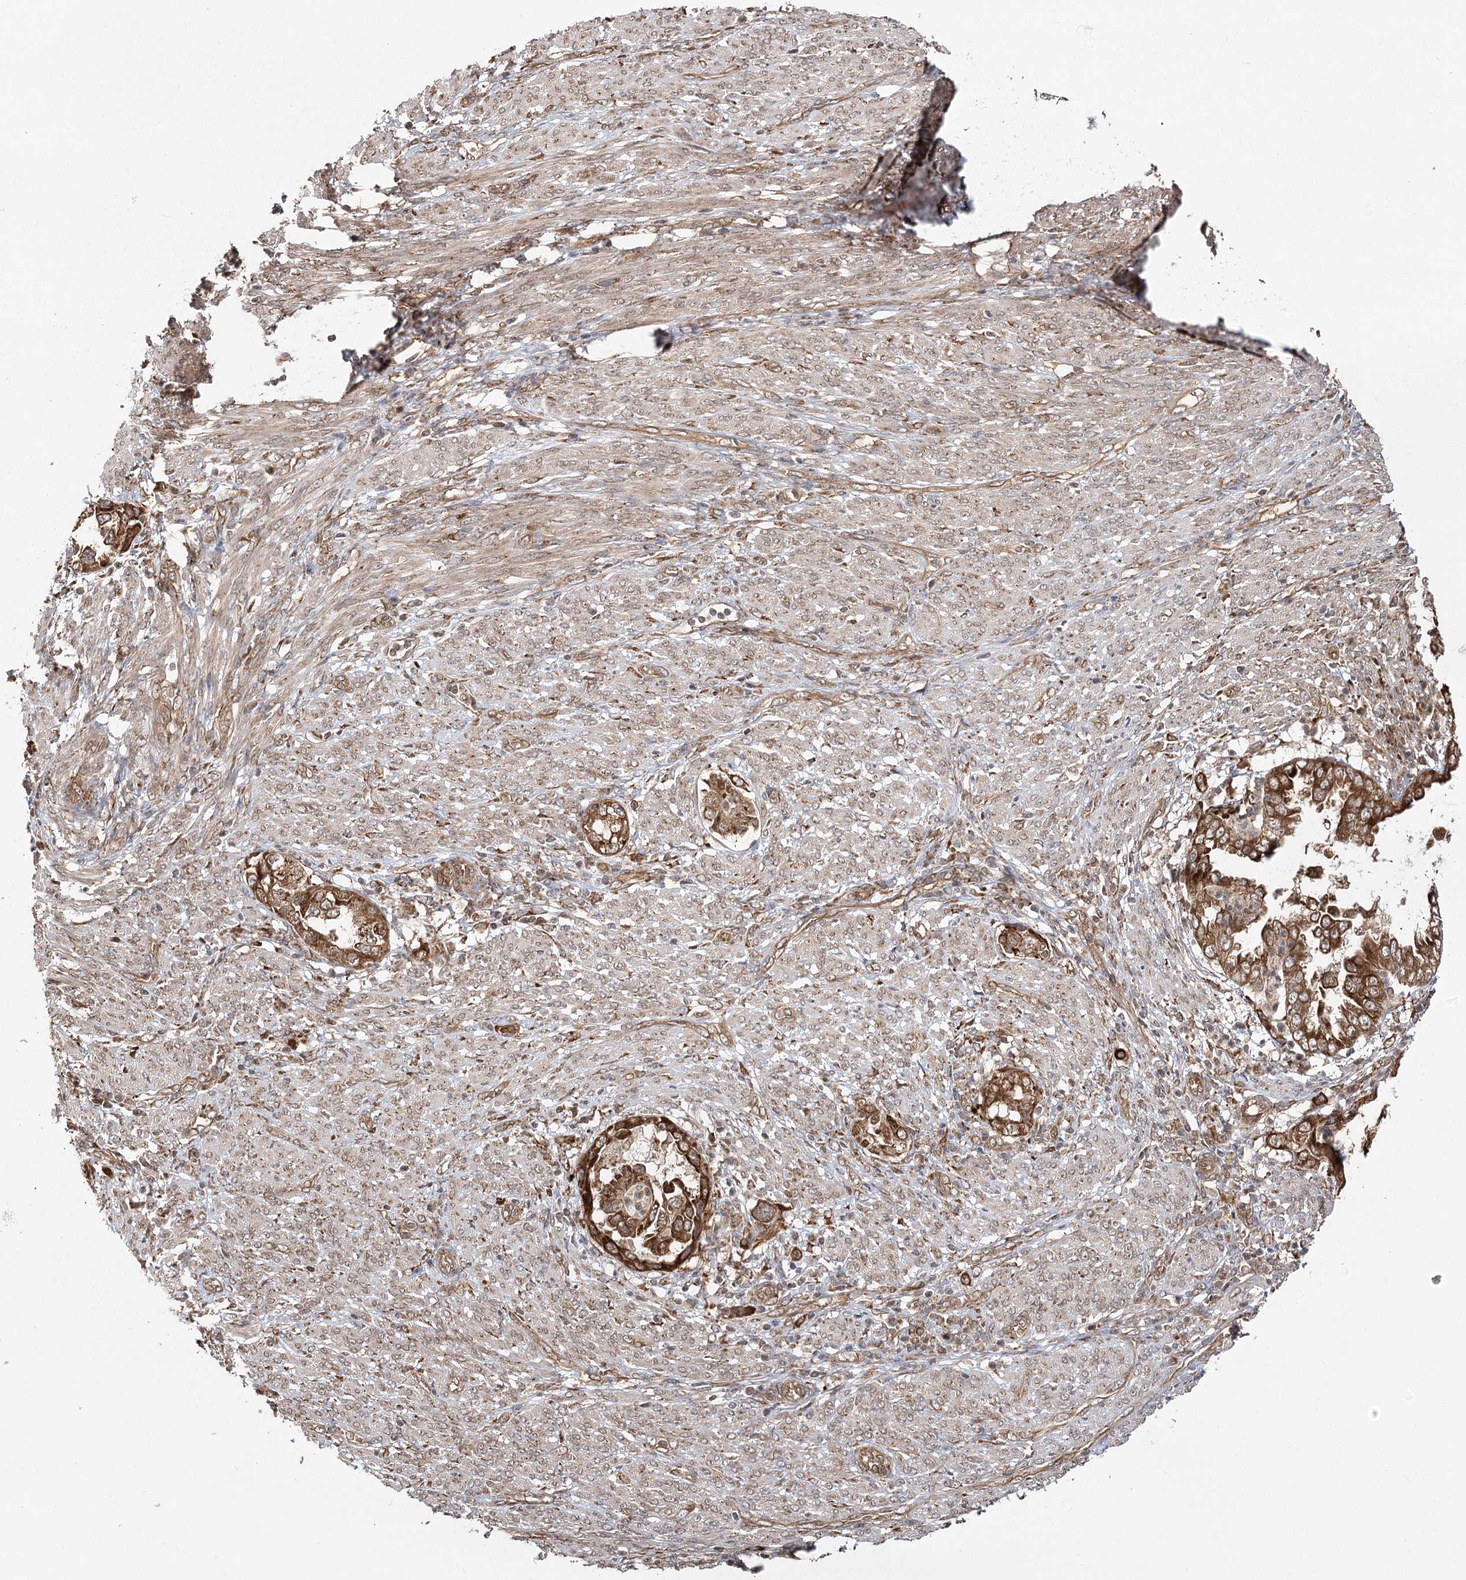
{"staining": {"intensity": "strong", "quantity": ">75%", "location": "cytoplasmic/membranous"}, "tissue": "endometrial cancer", "cell_type": "Tumor cells", "image_type": "cancer", "snomed": [{"axis": "morphology", "description": "Adenocarcinoma, NOS"}, {"axis": "topography", "description": "Endometrium"}], "caption": "Endometrial cancer stained with immunohistochemistry (IHC) reveals strong cytoplasmic/membranous staining in about >75% of tumor cells.", "gene": "DNAJB14", "patient": {"sex": "female", "age": 85}}